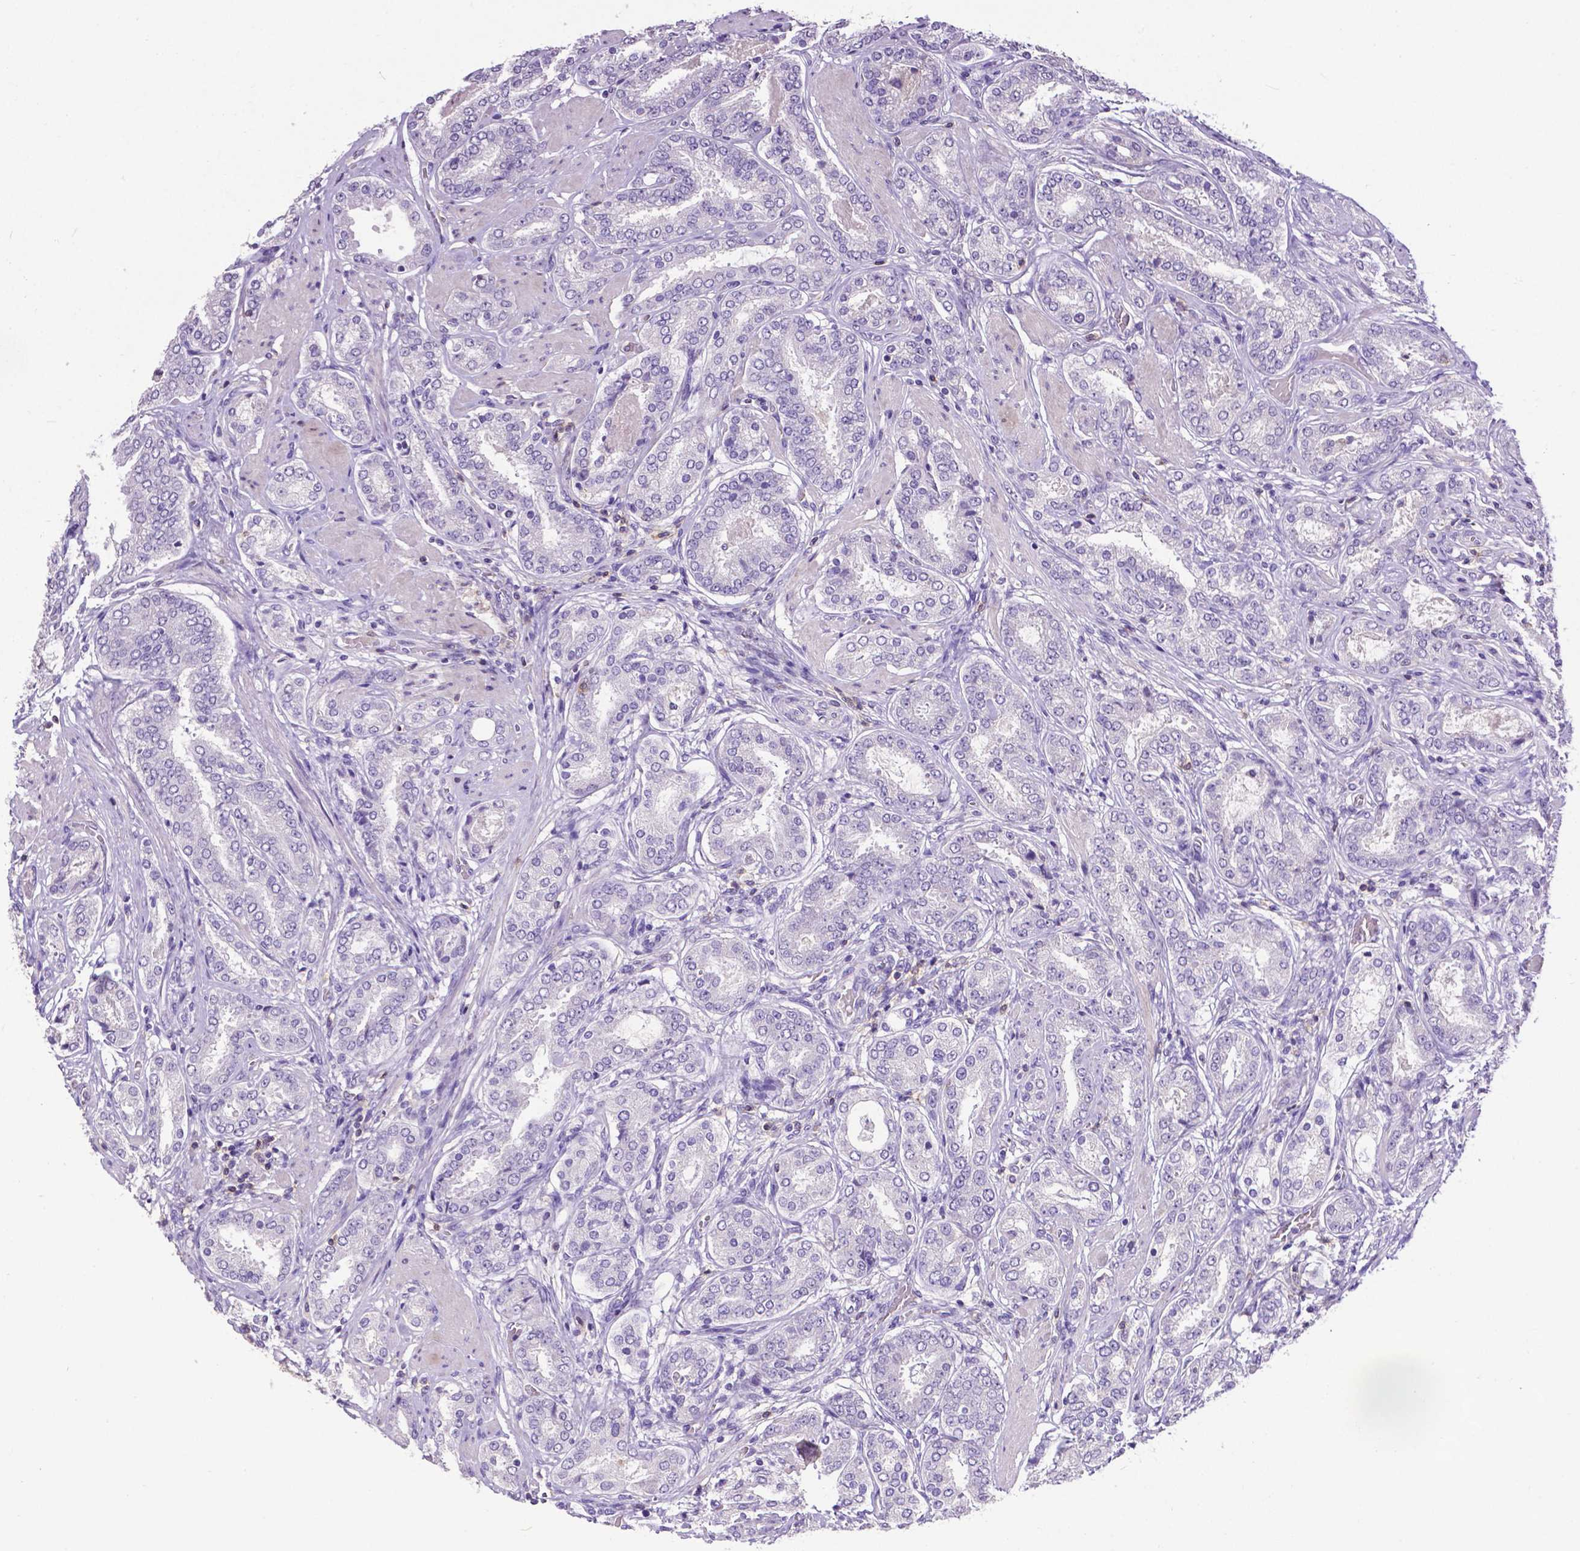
{"staining": {"intensity": "negative", "quantity": "none", "location": "none"}, "tissue": "prostate cancer", "cell_type": "Tumor cells", "image_type": "cancer", "snomed": [{"axis": "morphology", "description": "Adenocarcinoma, High grade"}, {"axis": "topography", "description": "Prostate"}], "caption": "Tumor cells are negative for protein expression in human high-grade adenocarcinoma (prostate). (Stains: DAB (3,3'-diaminobenzidine) immunohistochemistry with hematoxylin counter stain, Microscopy: brightfield microscopy at high magnification).", "gene": "CD4", "patient": {"sex": "male", "age": 63}}